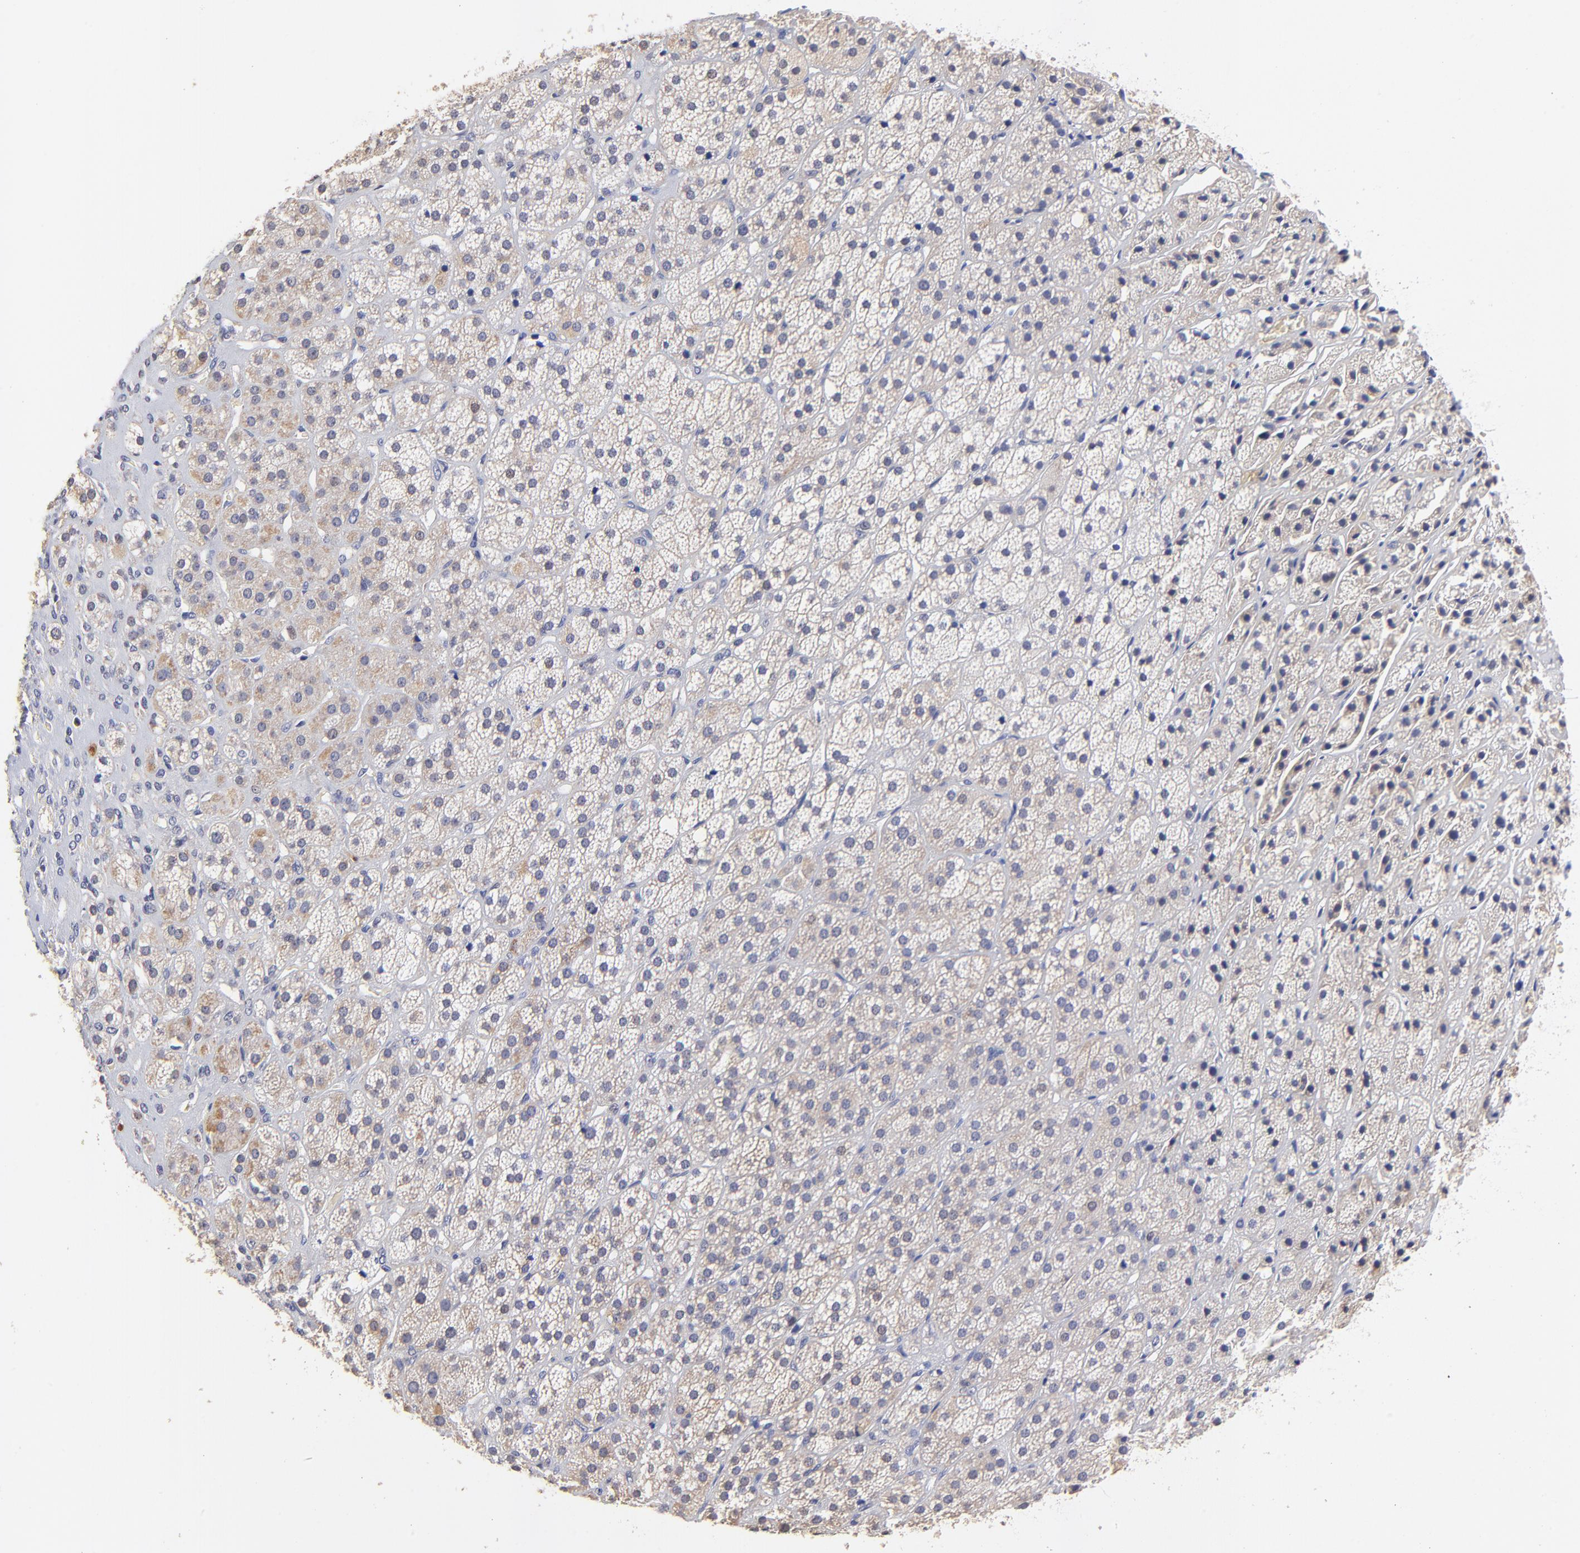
{"staining": {"intensity": "weak", "quantity": ">75%", "location": "cytoplasmic/membranous"}, "tissue": "adrenal gland", "cell_type": "Glandular cells", "image_type": "normal", "snomed": [{"axis": "morphology", "description": "Normal tissue, NOS"}, {"axis": "topography", "description": "Adrenal gland"}], "caption": "Protein analysis of normal adrenal gland shows weak cytoplasmic/membranous positivity in approximately >75% of glandular cells. Using DAB (brown) and hematoxylin (blue) stains, captured at high magnification using brightfield microscopy.", "gene": "BBOF1", "patient": {"sex": "female", "age": 71}}